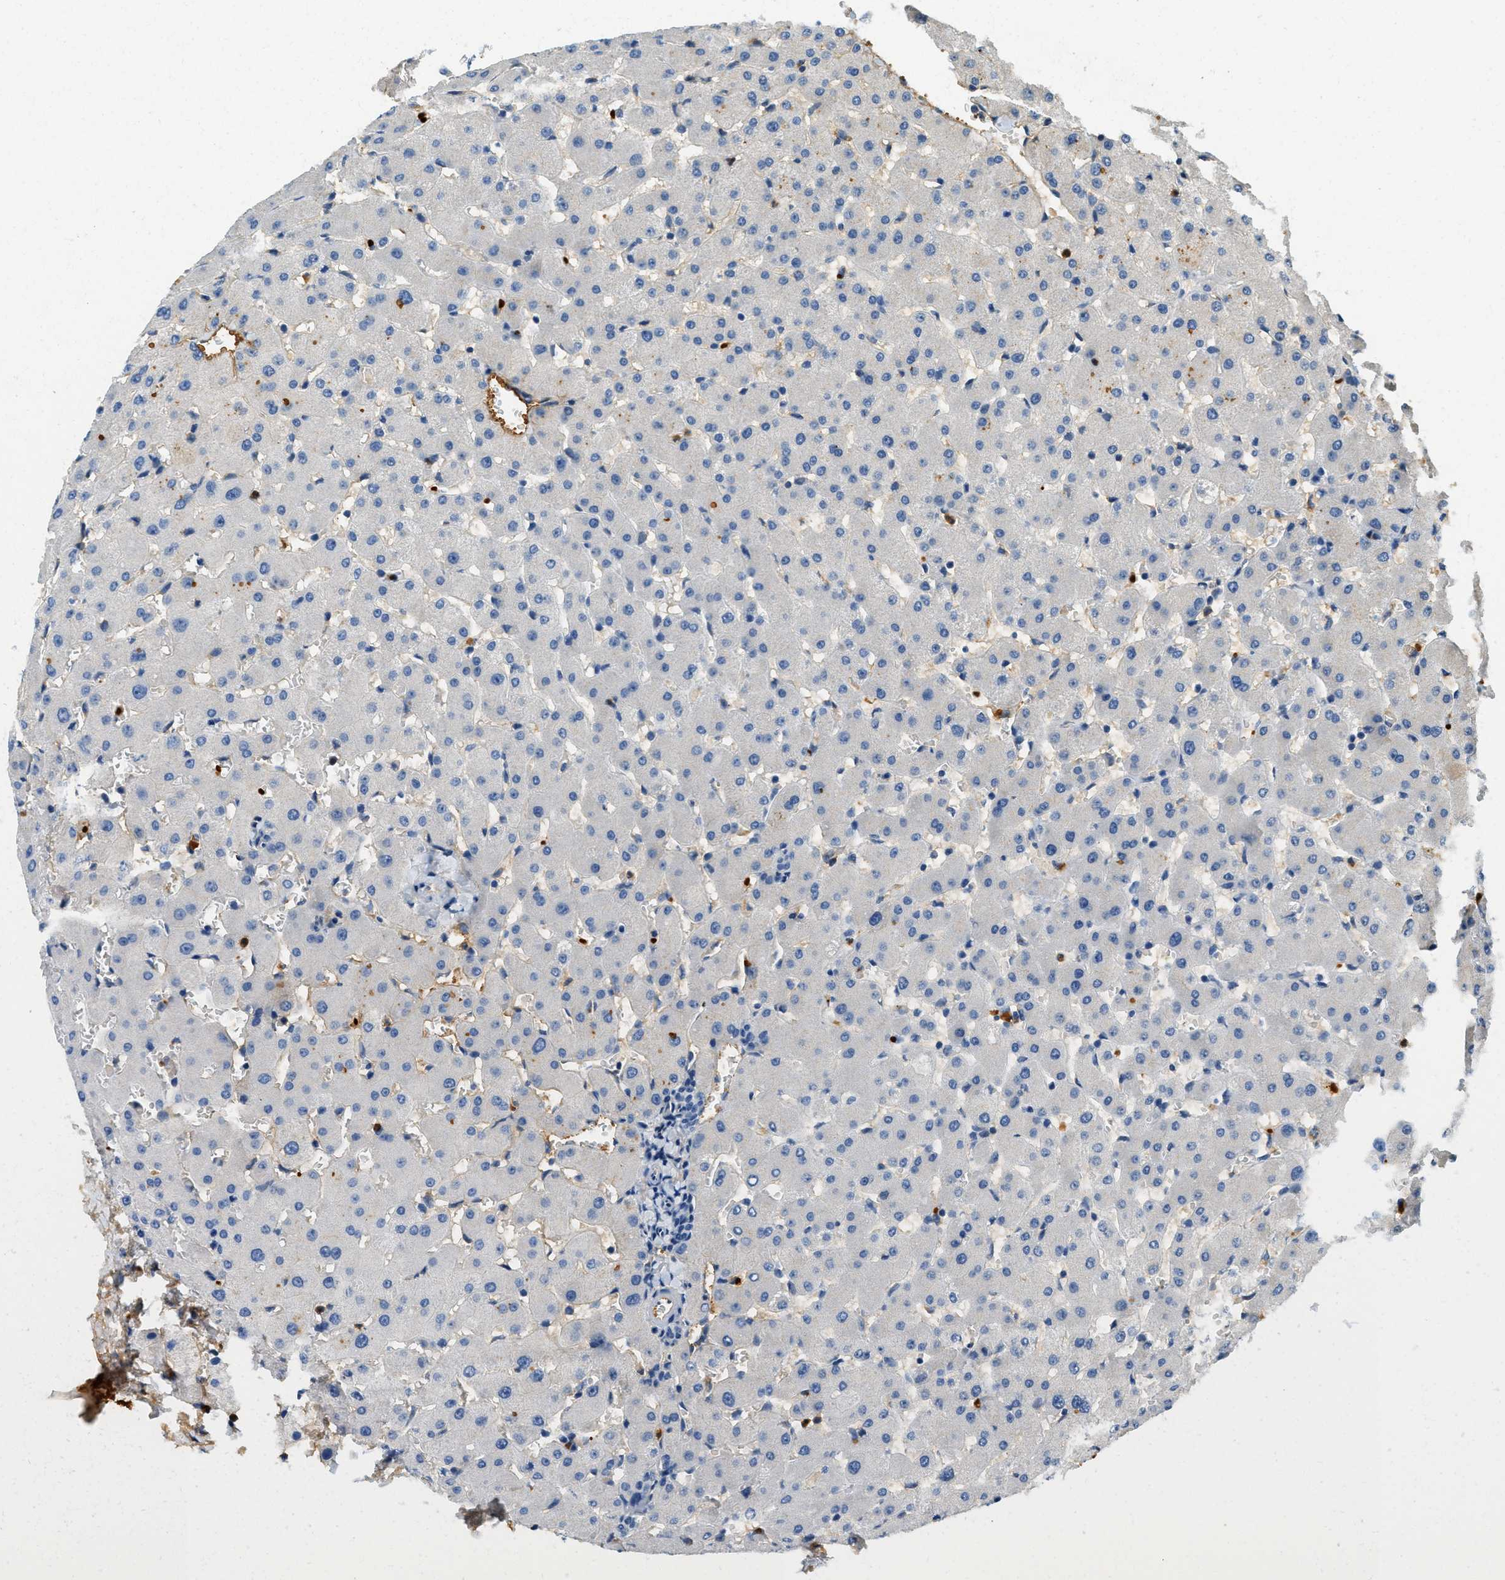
{"staining": {"intensity": "negative", "quantity": "none", "location": "none"}, "tissue": "liver", "cell_type": "Cholangiocytes", "image_type": "normal", "snomed": [{"axis": "morphology", "description": "Normal tissue, NOS"}, {"axis": "topography", "description": "Liver"}], "caption": "This is a photomicrograph of immunohistochemistry (IHC) staining of unremarkable liver, which shows no staining in cholangiocytes.", "gene": "PRTN3", "patient": {"sex": "female", "age": 63}}